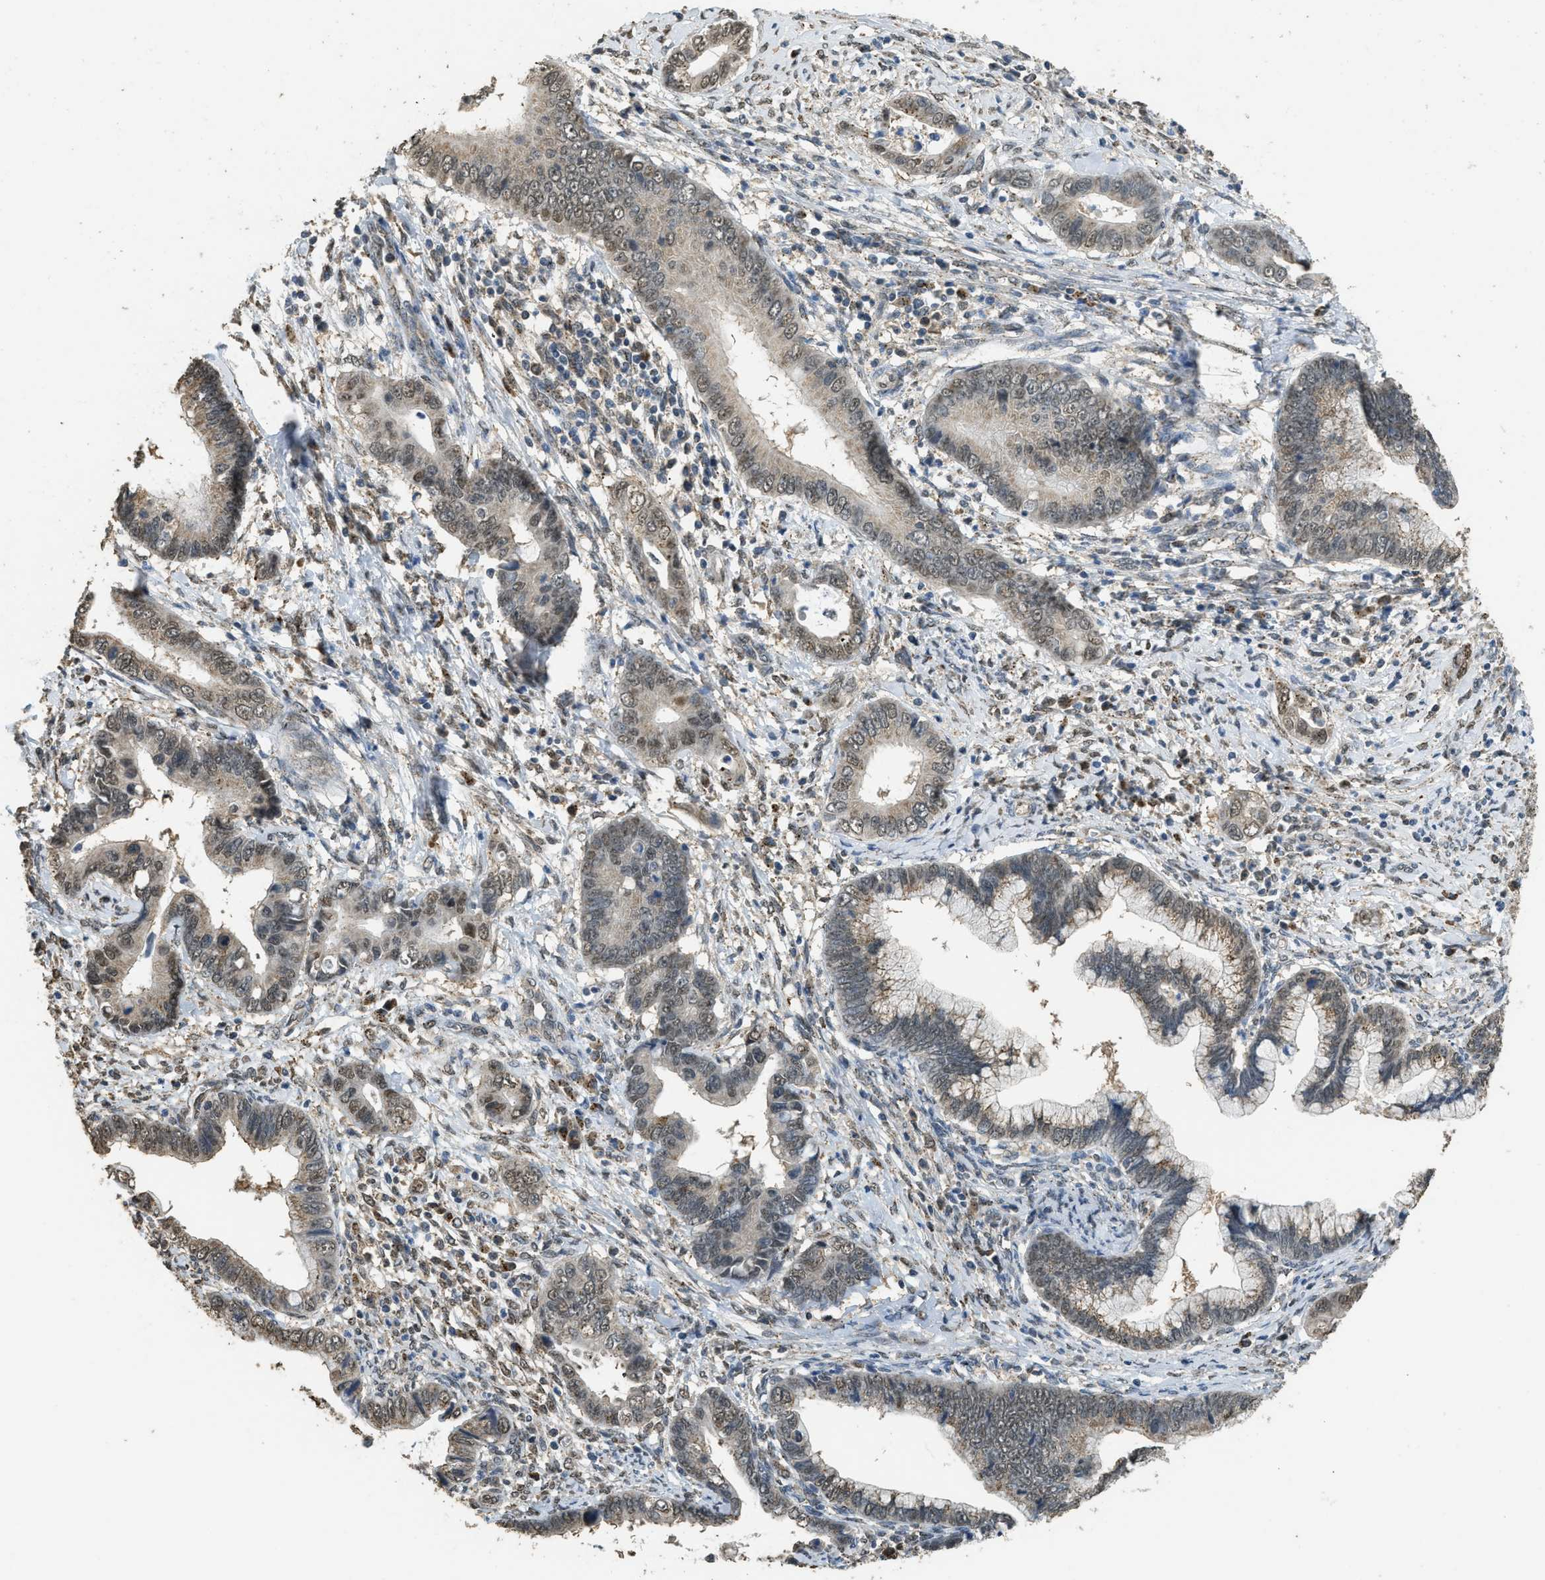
{"staining": {"intensity": "moderate", "quantity": ">75%", "location": "cytoplasmic/membranous,nuclear"}, "tissue": "cervical cancer", "cell_type": "Tumor cells", "image_type": "cancer", "snomed": [{"axis": "morphology", "description": "Adenocarcinoma, NOS"}, {"axis": "topography", "description": "Cervix"}], "caption": "DAB immunohistochemical staining of cervical adenocarcinoma displays moderate cytoplasmic/membranous and nuclear protein staining in approximately >75% of tumor cells. (Brightfield microscopy of DAB IHC at high magnification).", "gene": "IPO7", "patient": {"sex": "female", "age": 44}}